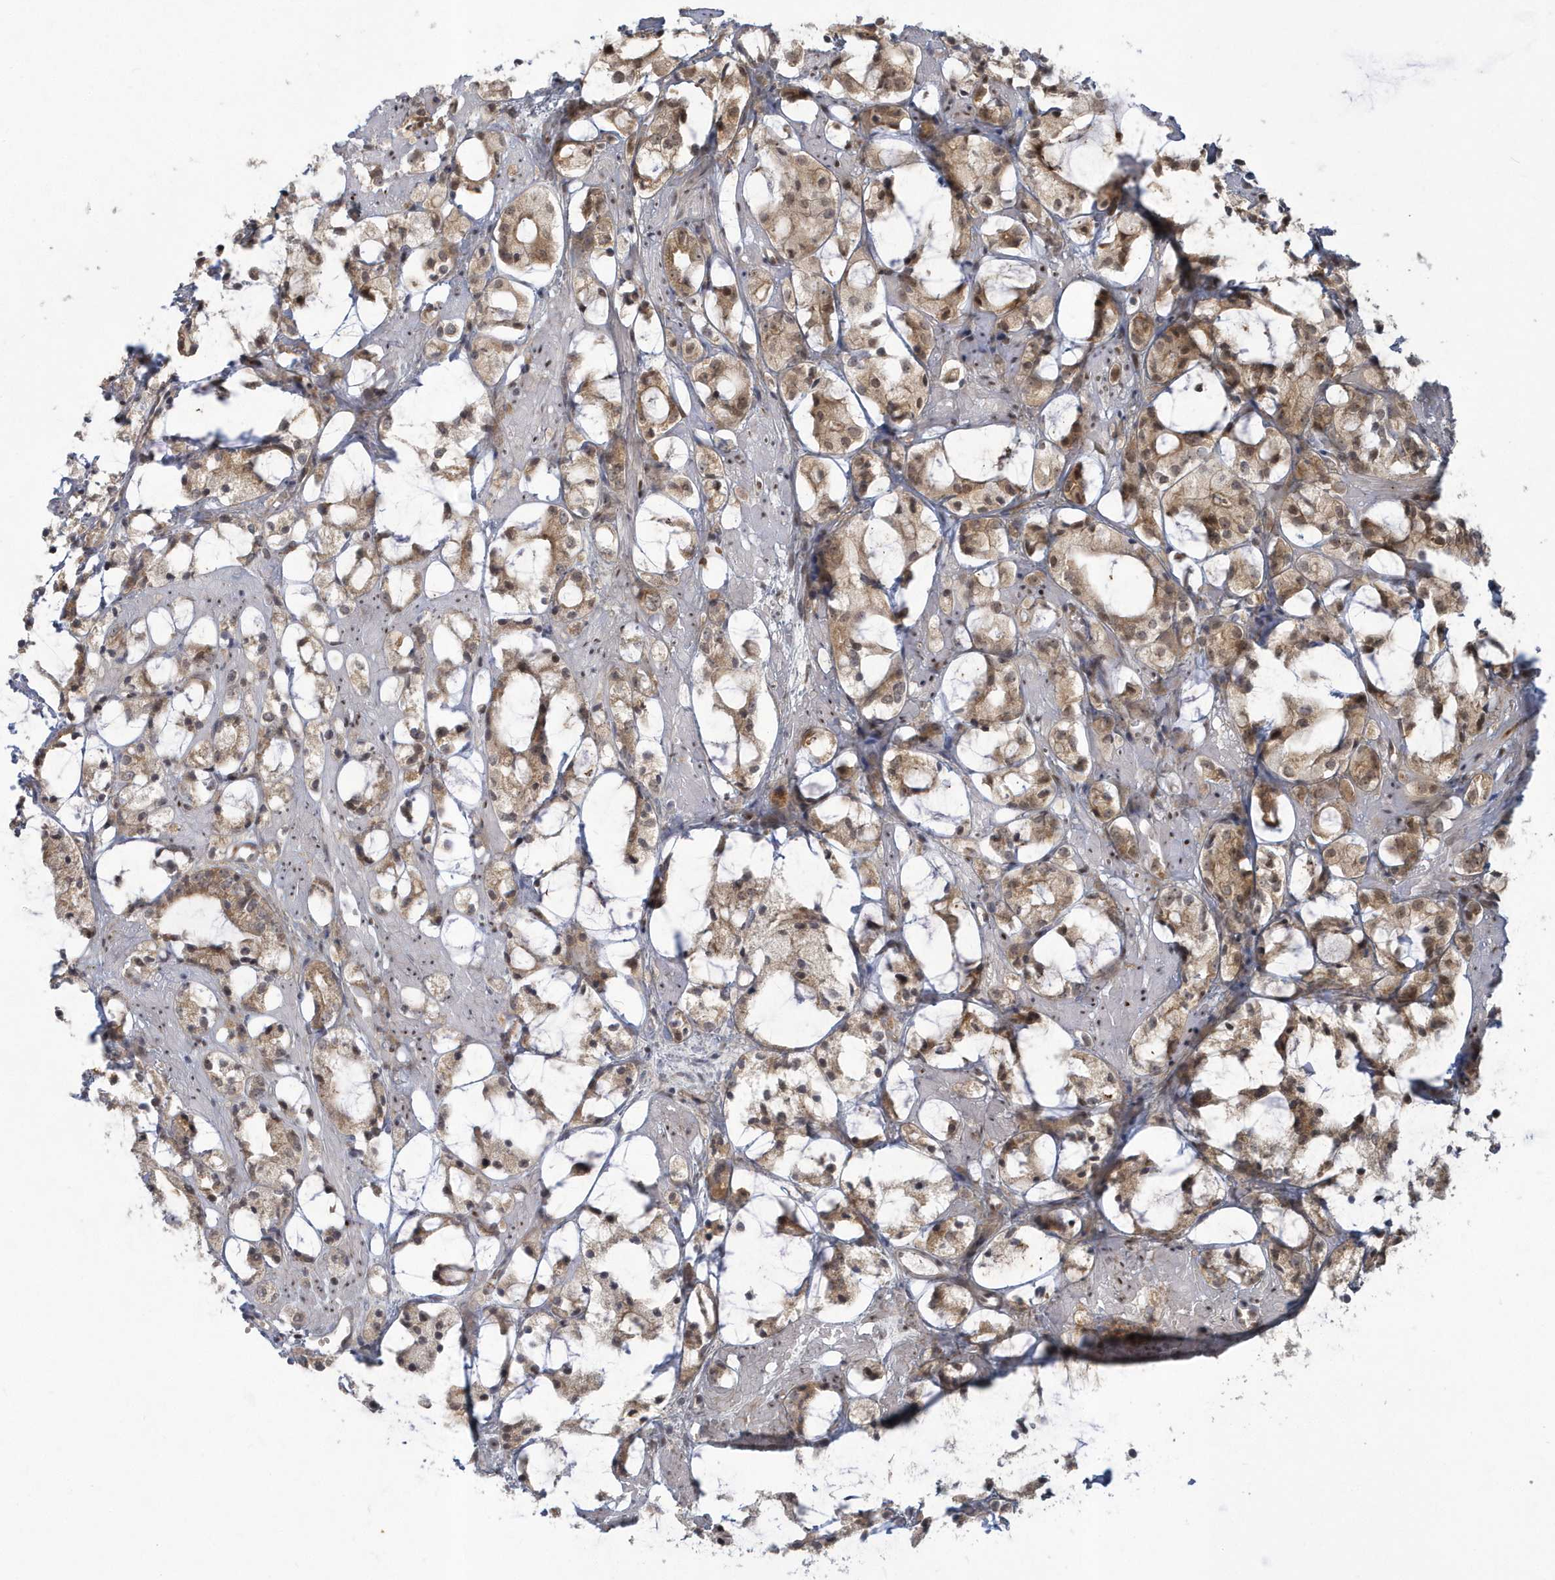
{"staining": {"intensity": "weak", "quantity": ">75%", "location": "cytoplasmic/membranous"}, "tissue": "prostate cancer", "cell_type": "Tumor cells", "image_type": "cancer", "snomed": [{"axis": "morphology", "description": "Adenocarcinoma, High grade"}, {"axis": "topography", "description": "Prostate"}], "caption": "Immunohistochemical staining of human prostate cancer (adenocarcinoma (high-grade)) displays low levels of weak cytoplasmic/membranous protein positivity in approximately >75% of tumor cells.", "gene": "ATG4A", "patient": {"sex": "male", "age": 85}}